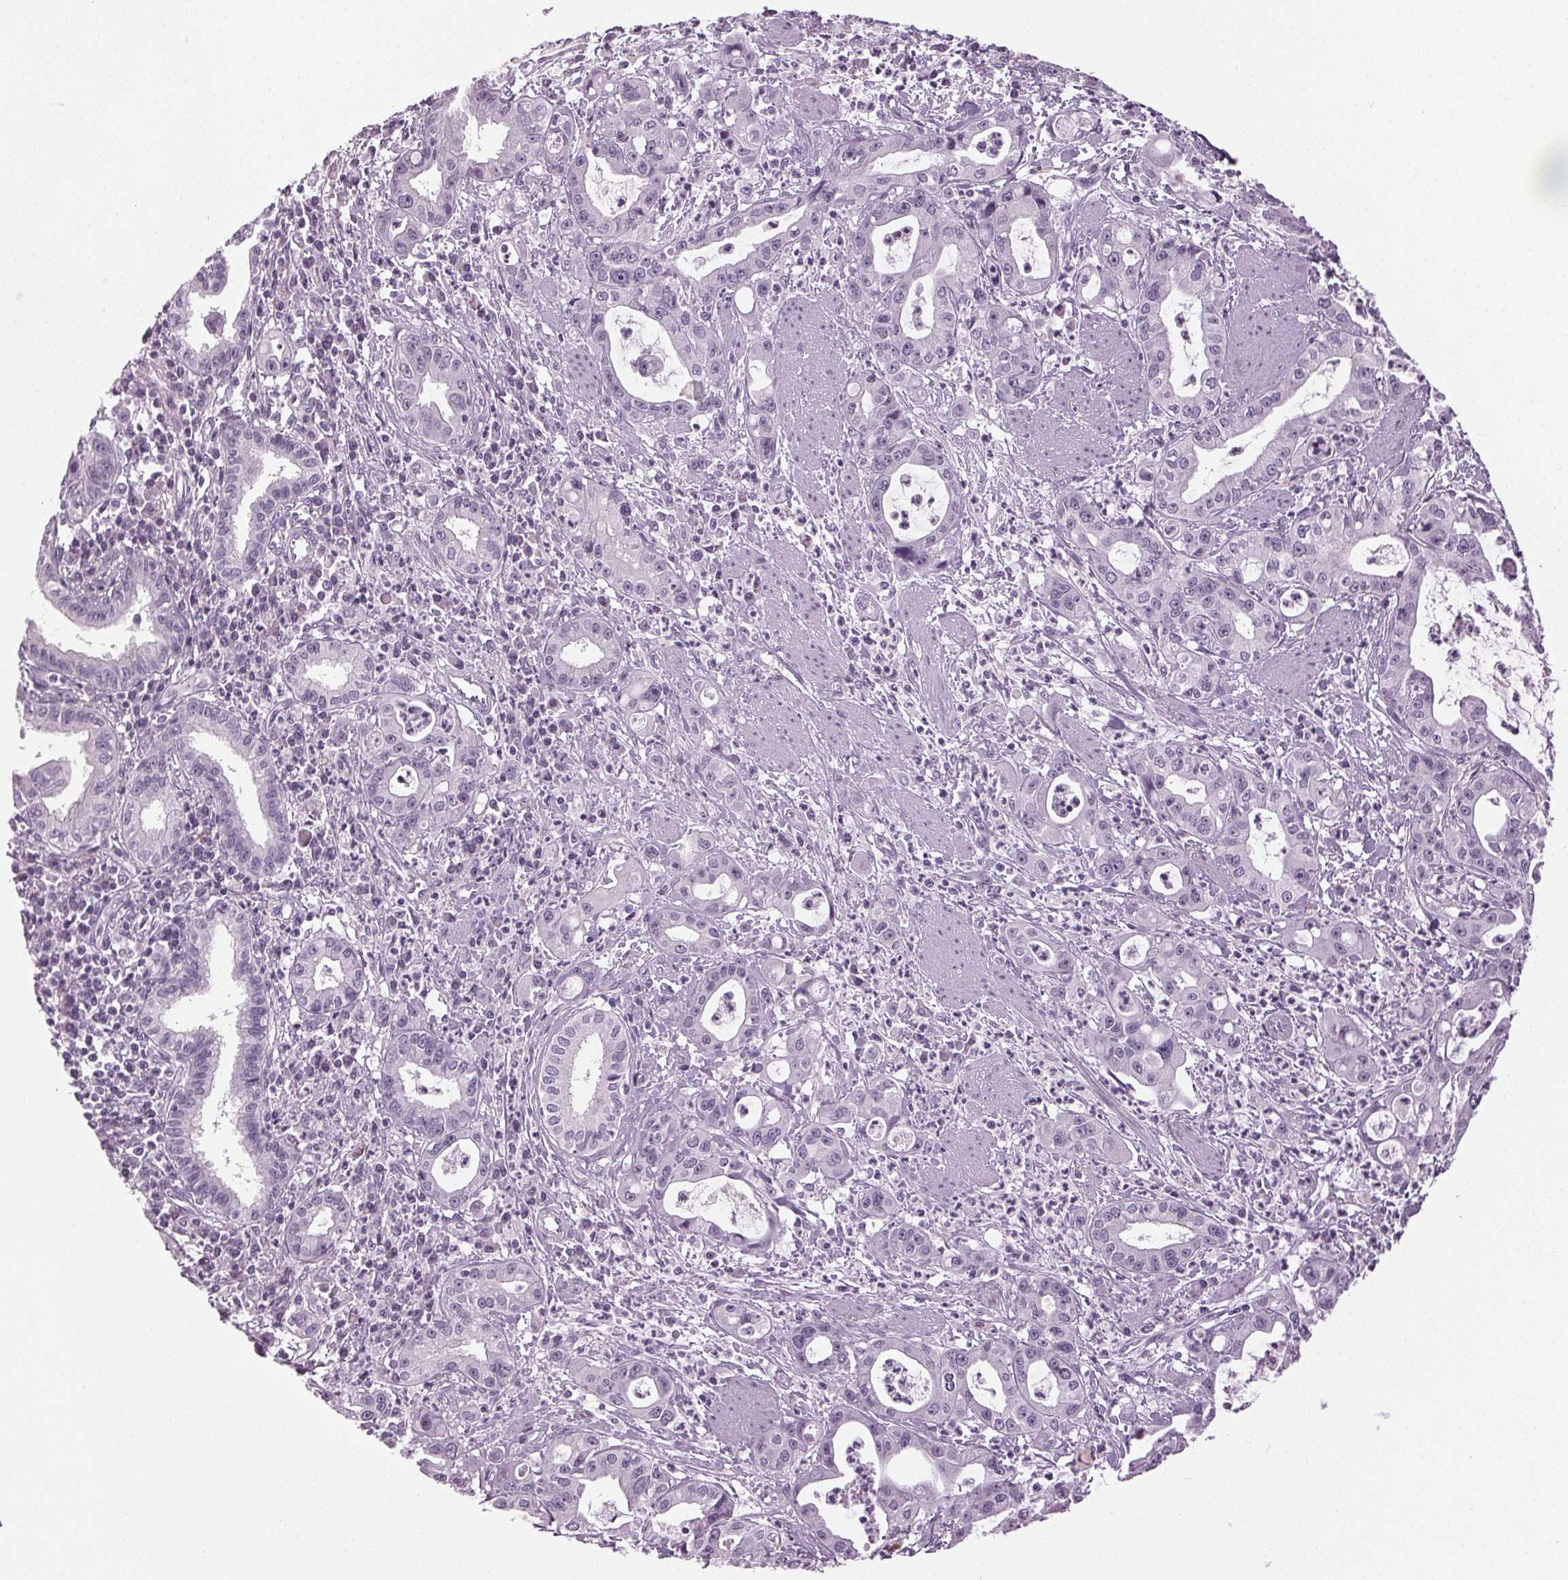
{"staining": {"intensity": "negative", "quantity": "none", "location": "none"}, "tissue": "pancreatic cancer", "cell_type": "Tumor cells", "image_type": "cancer", "snomed": [{"axis": "morphology", "description": "Adenocarcinoma, NOS"}, {"axis": "topography", "description": "Pancreas"}], "caption": "DAB (3,3'-diaminobenzidine) immunohistochemical staining of pancreatic cancer demonstrates no significant staining in tumor cells. The staining was performed using DAB (3,3'-diaminobenzidine) to visualize the protein expression in brown, while the nuclei were stained in blue with hematoxylin (Magnification: 20x).", "gene": "DNAH12", "patient": {"sex": "male", "age": 72}}